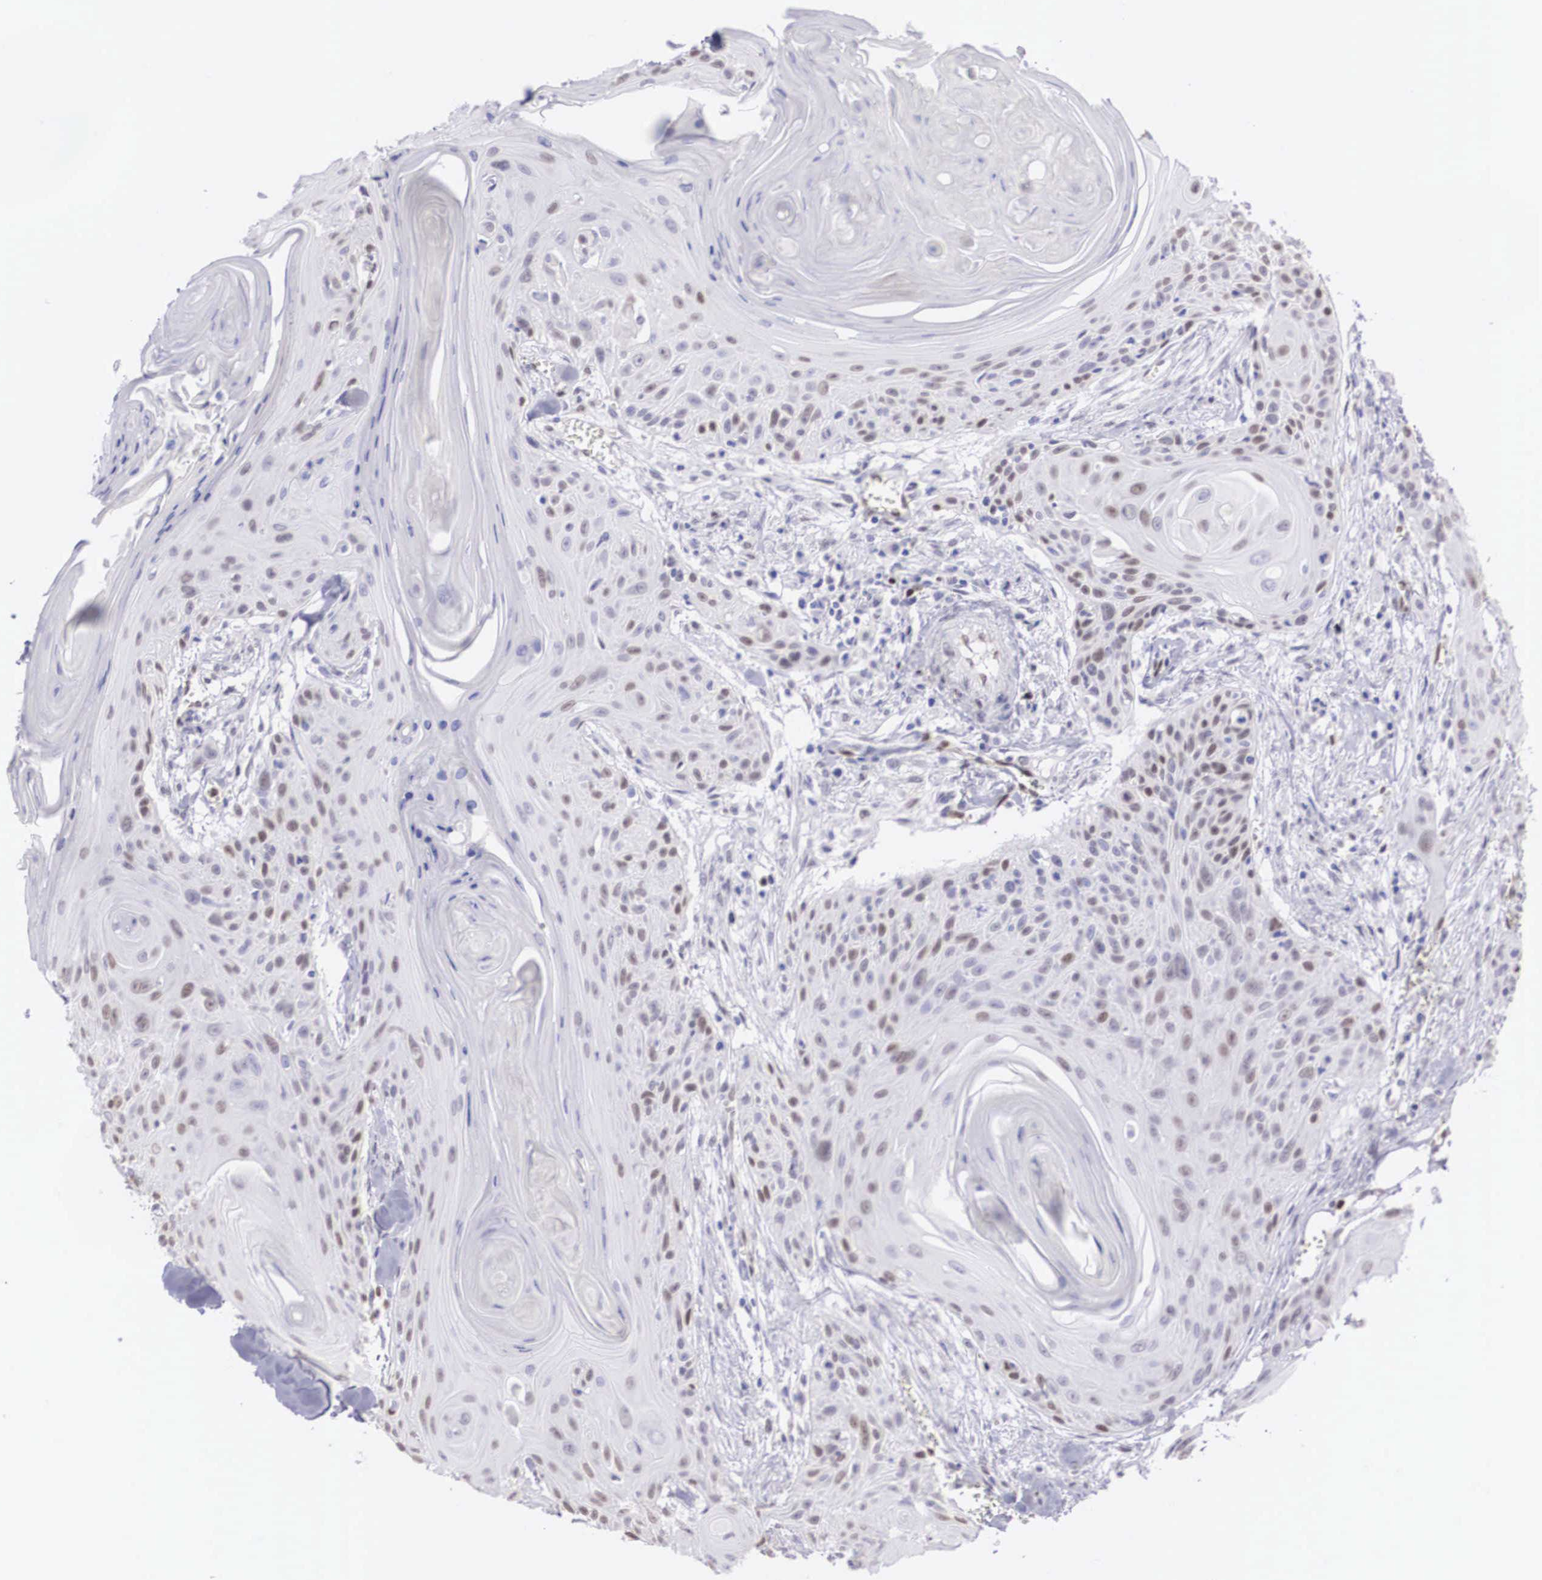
{"staining": {"intensity": "weak", "quantity": "25%-75%", "location": "nuclear"}, "tissue": "head and neck cancer", "cell_type": "Tumor cells", "image_type": "cancer", "snomed": [{"axis": "morphology", "description": "Squamous cell carcinoma, NOS"}, {"axis": "morphology", "description": "Squamous cell carcinoma, metastatic, NOS"}, {"axis": "topography", "description": "Lymph node"}, {"axis": "topography", "description": "Salivary gland"}, {"axis": "topography", "description": "Head-Neck"}], "caption": "This is an image of immunohistochemistry (IHC) staining of squamous cell carcinoma (head and neck), which shows weak positivity in the nuclear of tumor cells.", "gene": "HMGN5", "patient": {"sex": "female", "age": 74}}